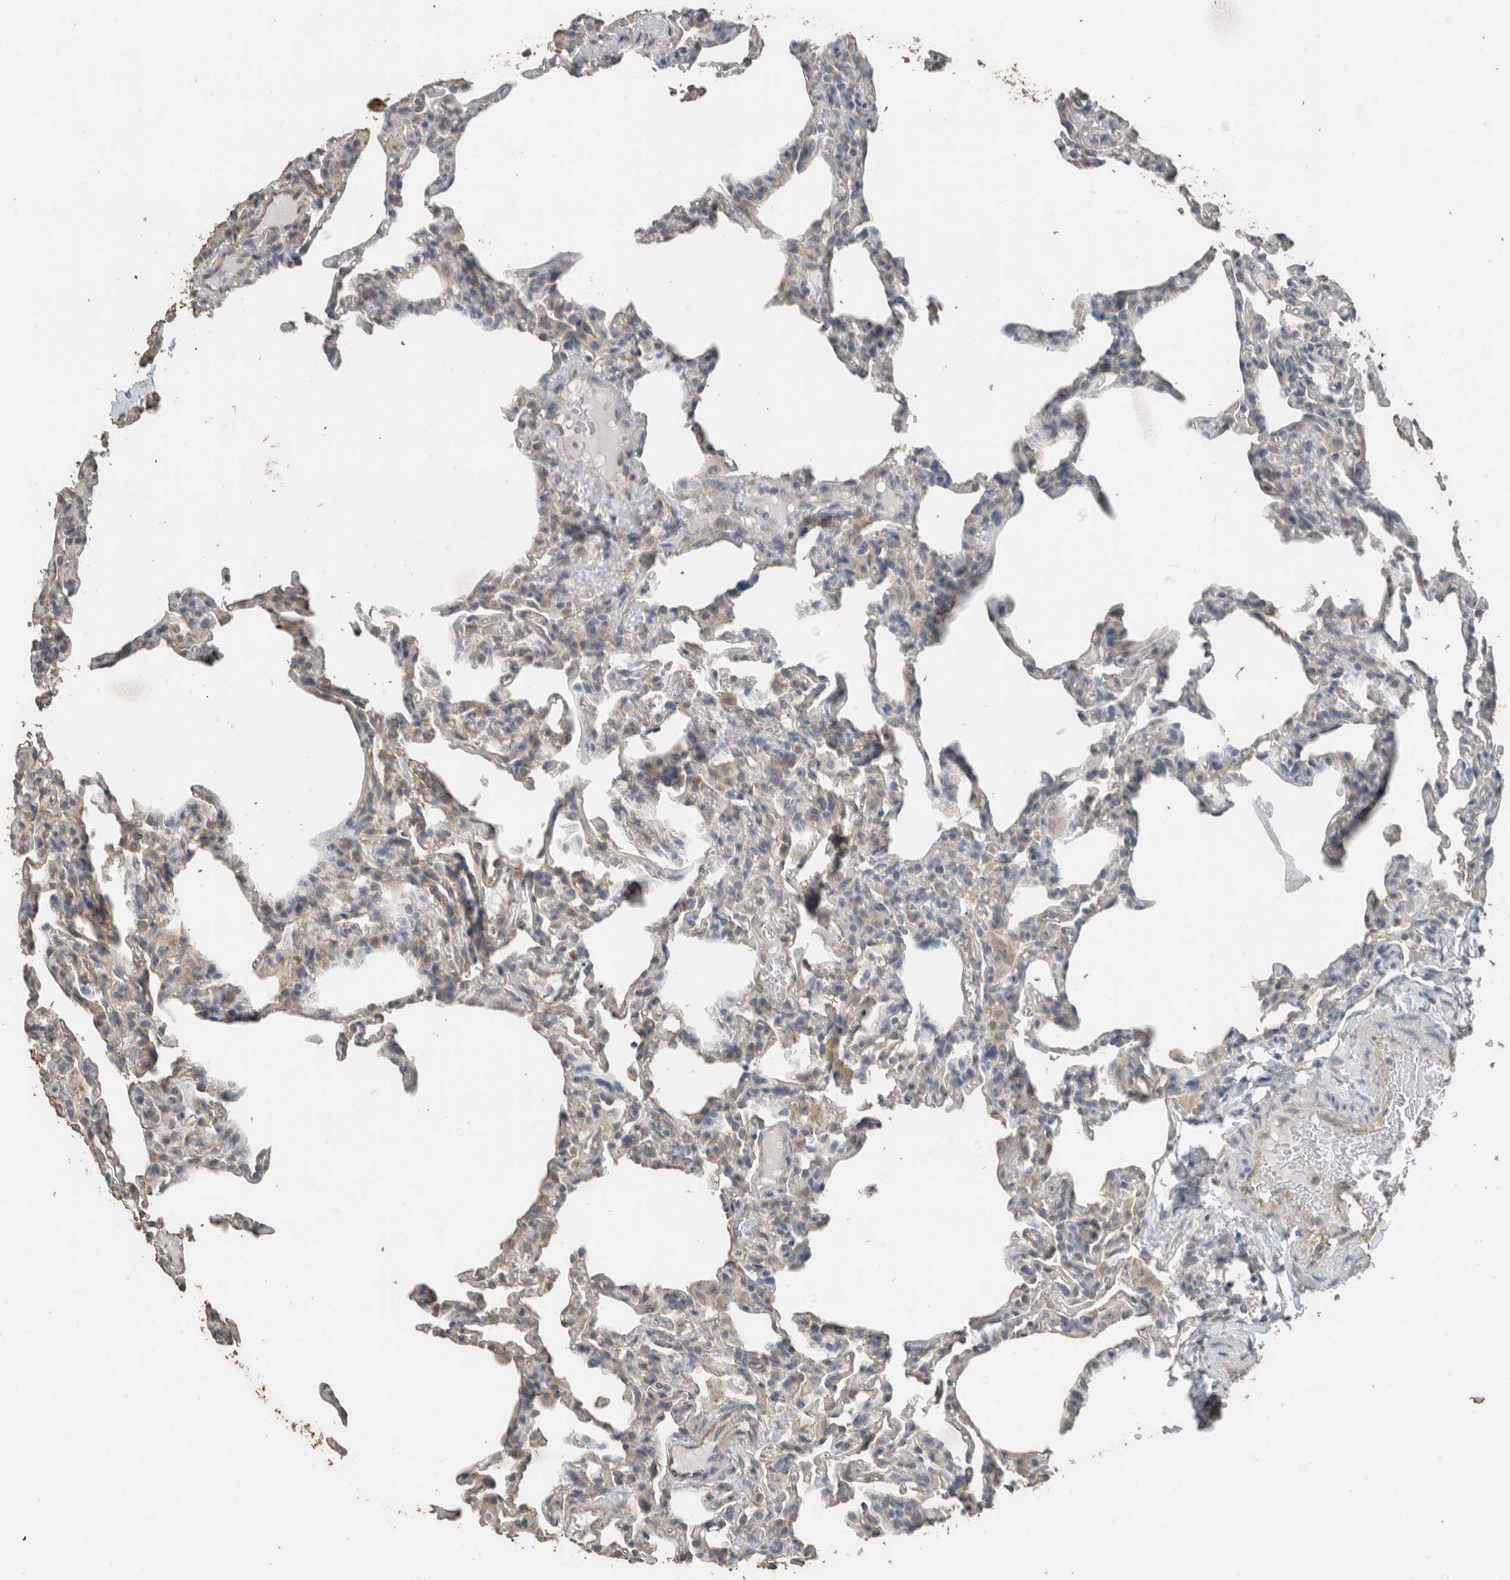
{"staining": {"intensity": "negative", "quantity": "none", "location": "none"}, "tissue": "lung", "cell_type": "Alveolar cells", "image_type": "normal", "snomed": [{"axis": "morphology", "description": "Normal tissue, NOS"}, {"axis": "topography", "description": "Lung"}], "caption": "Human lung stained for a protein using immunohistochemistry (IHC) displays no positivity in alveolar cells.", "gene": "ACVR2B", "patient": {"sex": "male", "age": 20}}